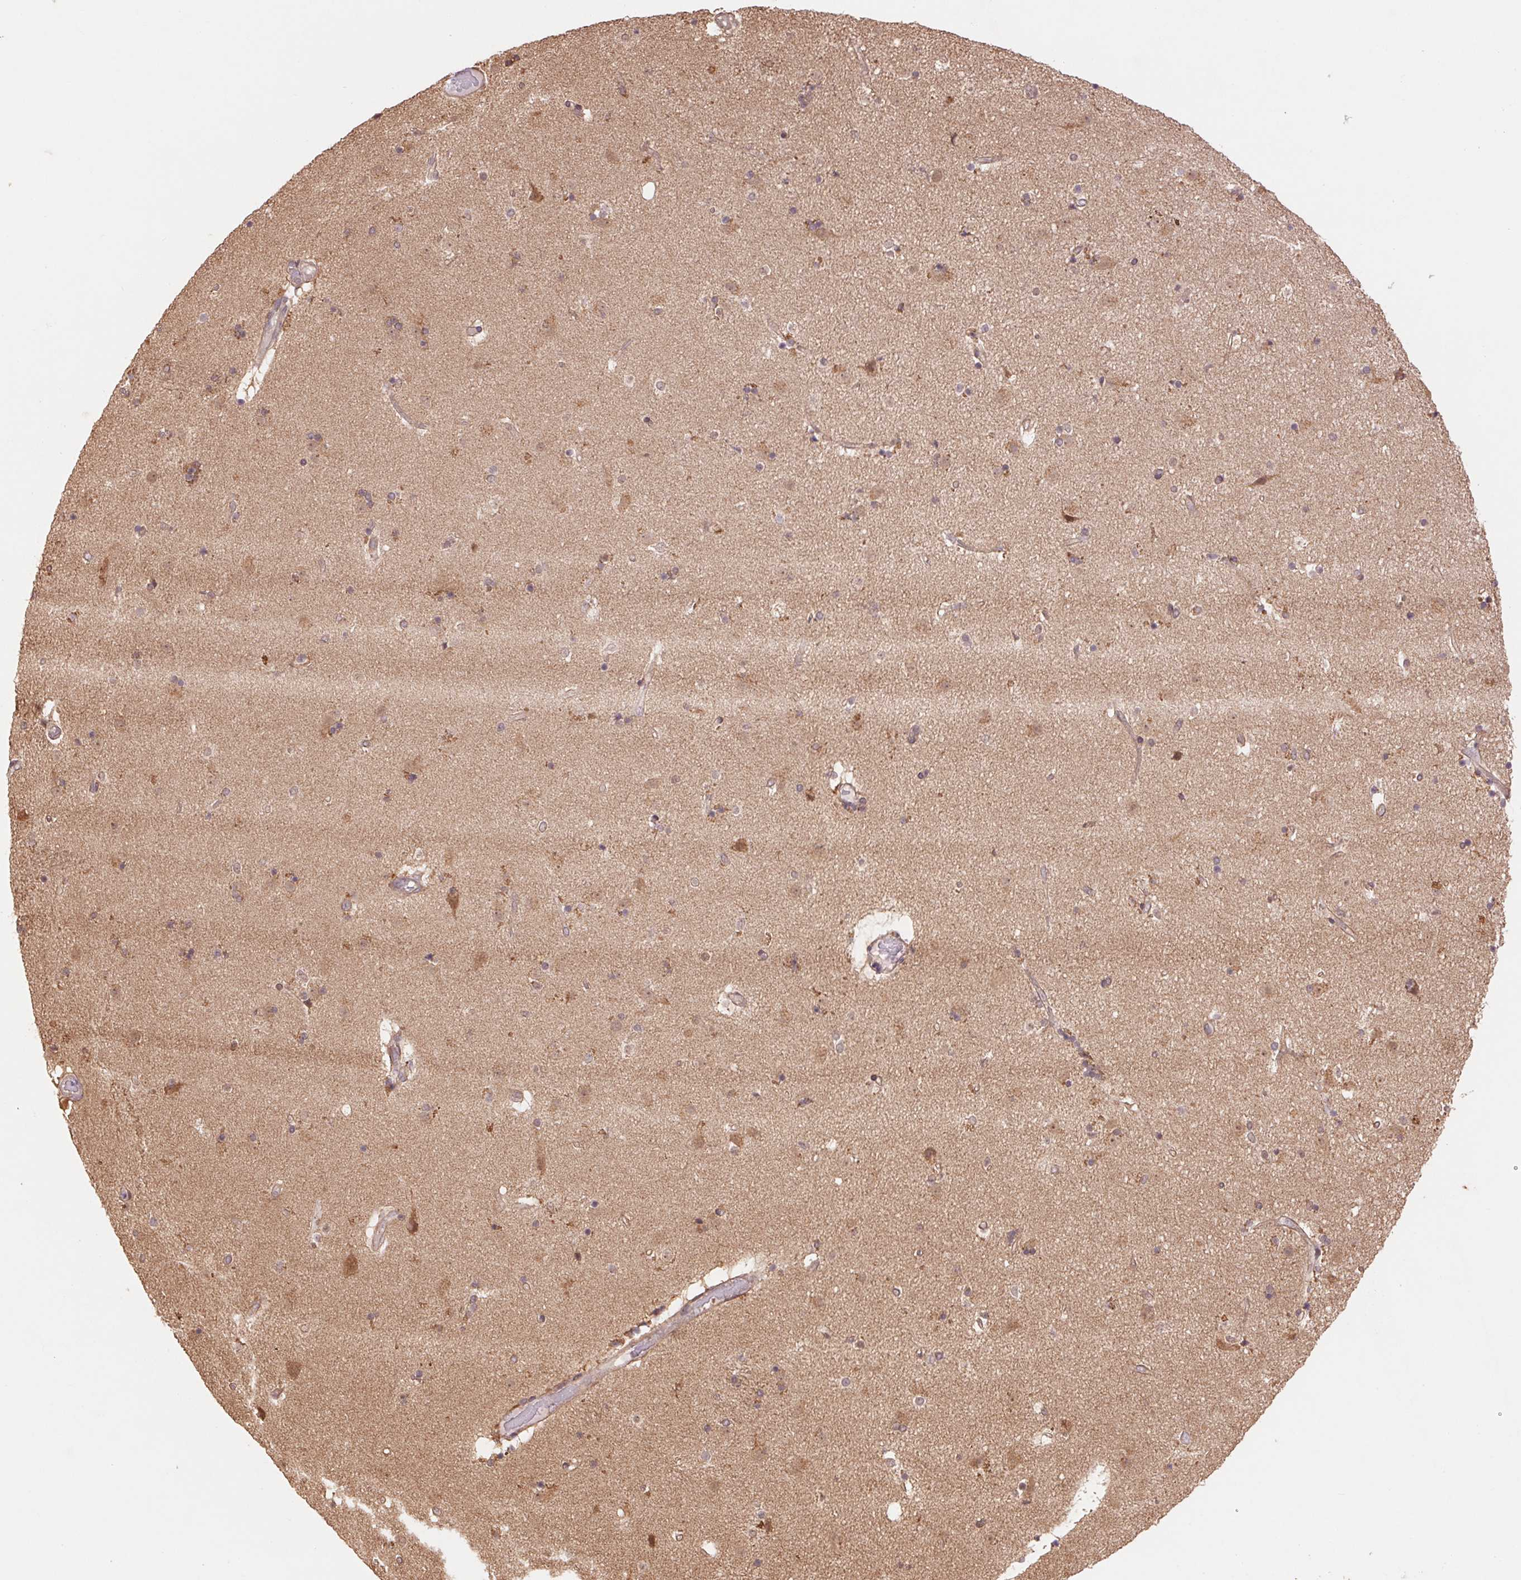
{"staining": {"intensity": "weak", "quantity": "<25%", "location": "cytoplasmic/membranous,nuclear"}, "tissue": "caudate", "cell_type": "Glial cells", "image_type": "normal", "snomed": [{"axis": "morphology", "description": "Normal tissue, NOS"}, {"axis": "topography", "description": "Lateral ventricle wall"}], "caption": "Immunohistochemical staining of normal caudate reveals no significant staining in glial cells.", "gene": "RRM1", "patient": {"sex": "female", "age": 71}}